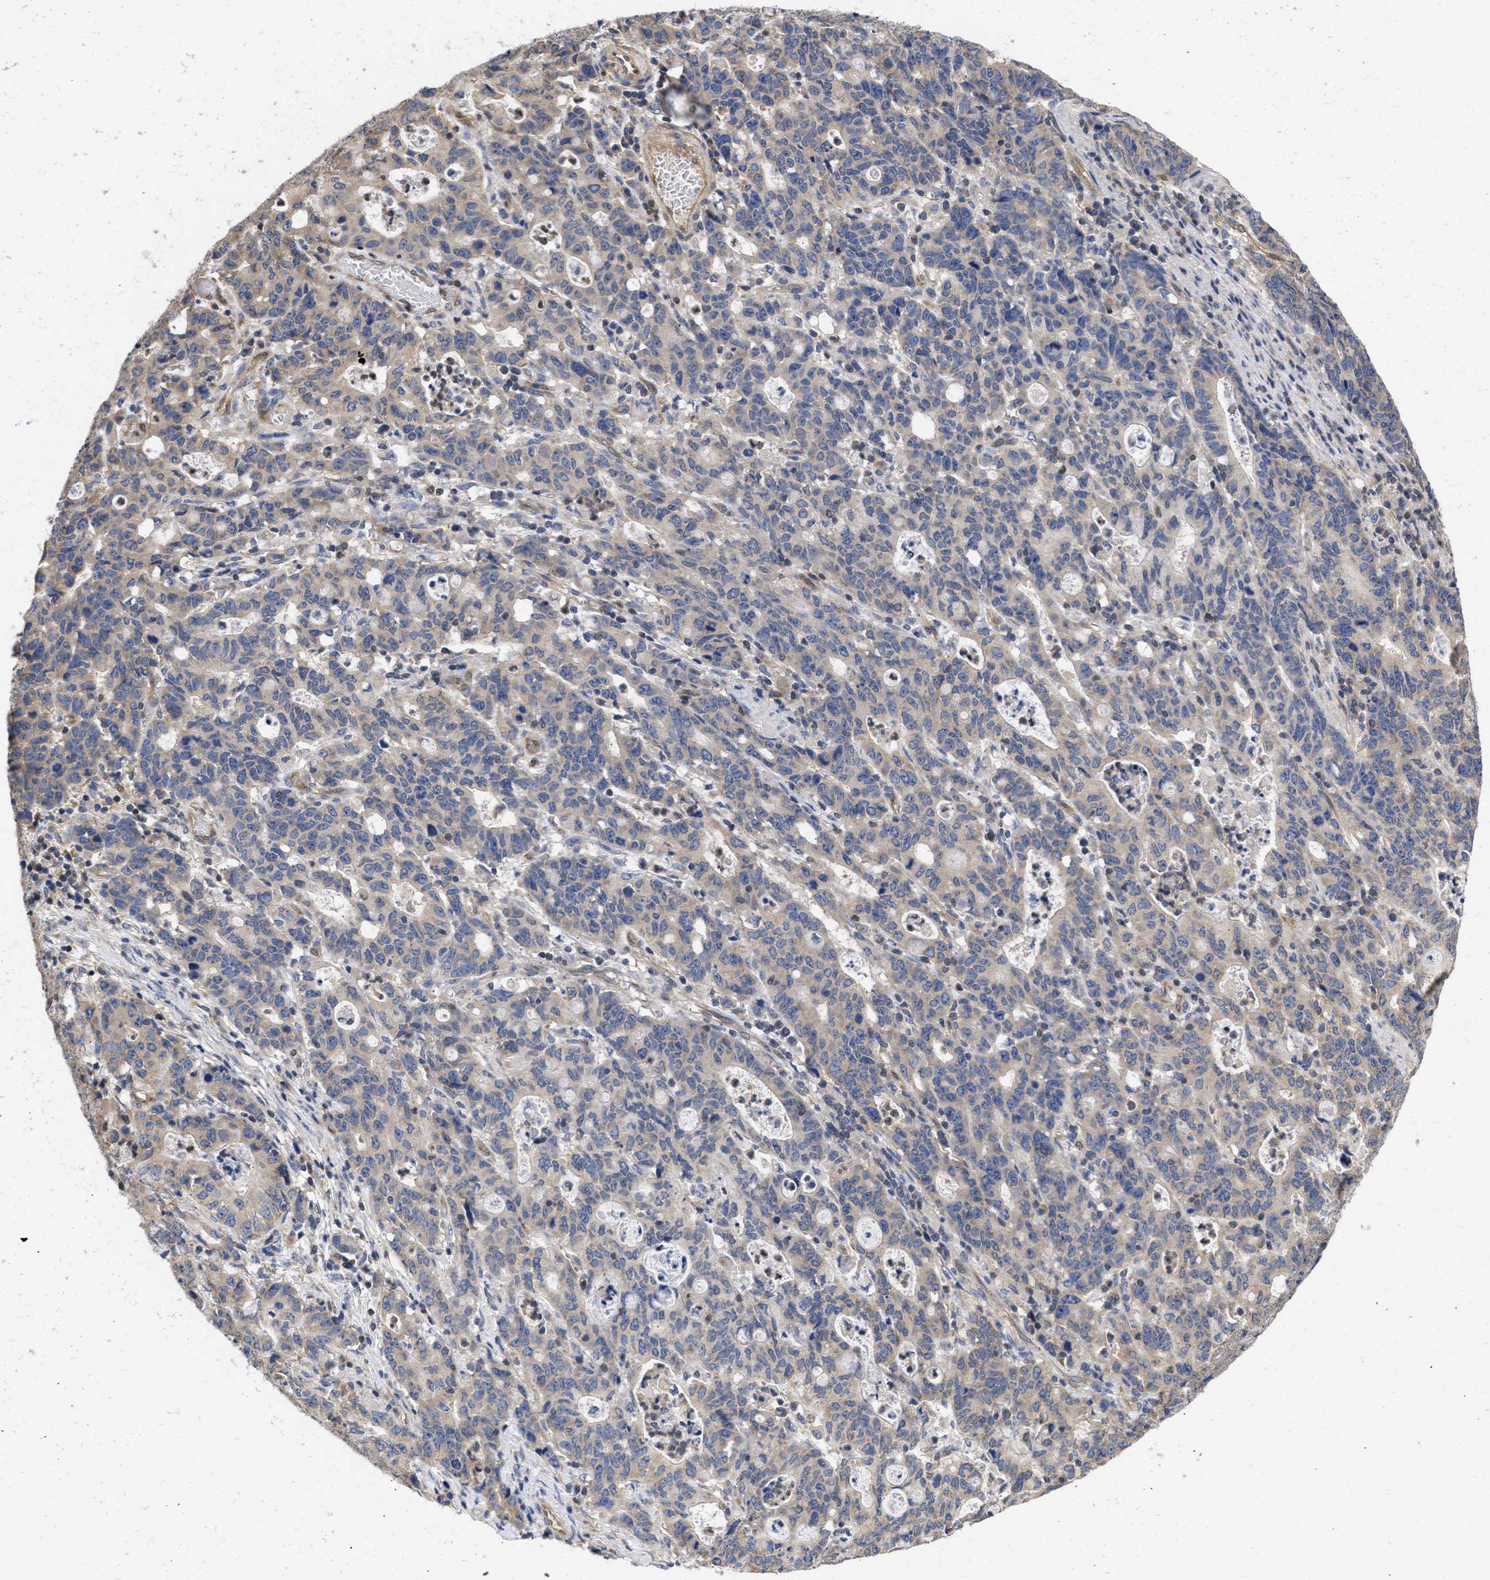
{"staining": {"intensity": "weak", "quantity": "<25%", "location": "cytoplasmic/membranous"}, "tissue": "stomach cancer", "cell_type": "Tumor cells", "image_type": "cancer", "snomed": [{"axis": "morphology", "description": "Adenocarcinoma, NOS"}, {"axis": "topography", "description": "Stomach, upper"}], "caption": "DAB (3,3'-diaminobenzidine) immunohistochemical staining of human adenocarcinoma (stomach) demonstrates no significant positivity in tumor cells. Brightfield microscopy of immunohistochemistry (IHC) stained with DAB (3,3'-diaminobenzidine) (brown) and hematoxylin (blue), captured at high magnification.", "gene": "MAP2K3", "patient": {"sex": "male", "age": 69}}